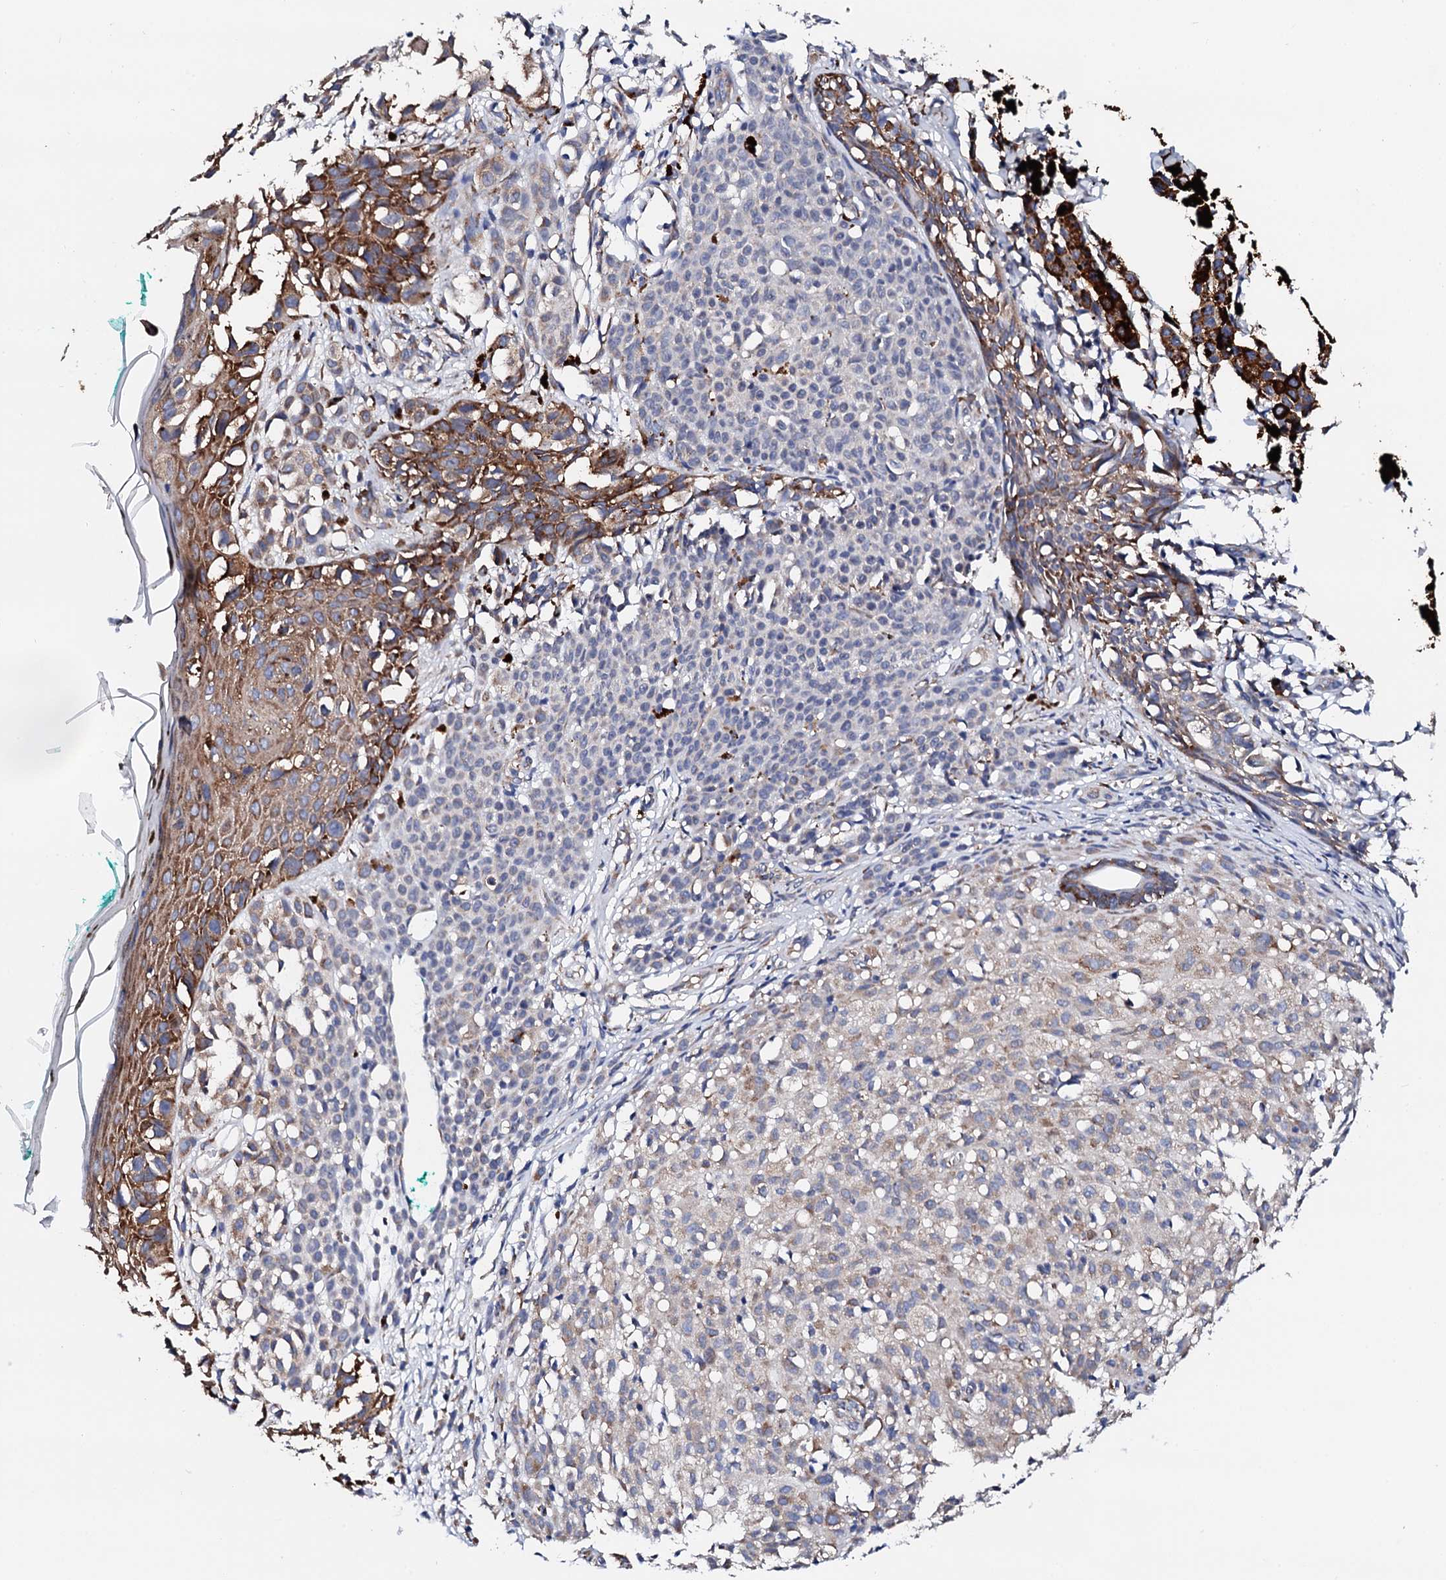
{"staining": {"intensity": "weak", "quantity": "<25%", "location": "cytoplasmic/membranous"}, "tissue": "melanoma", "cell_type": "Tumor cells", "image_type": "cancer", "snomed": [{"axis": "morphology", "description": "Malignant melanoma, NOS"}, {"axis": "topography", "description": "Skin of leg"}], "caption": "Immunohistochemistry (IHC) of malignant melanoma demonstrates no staining in tumor cells.", "gene": "NUP58", "patient": {"sex": "female", "age": 72}}